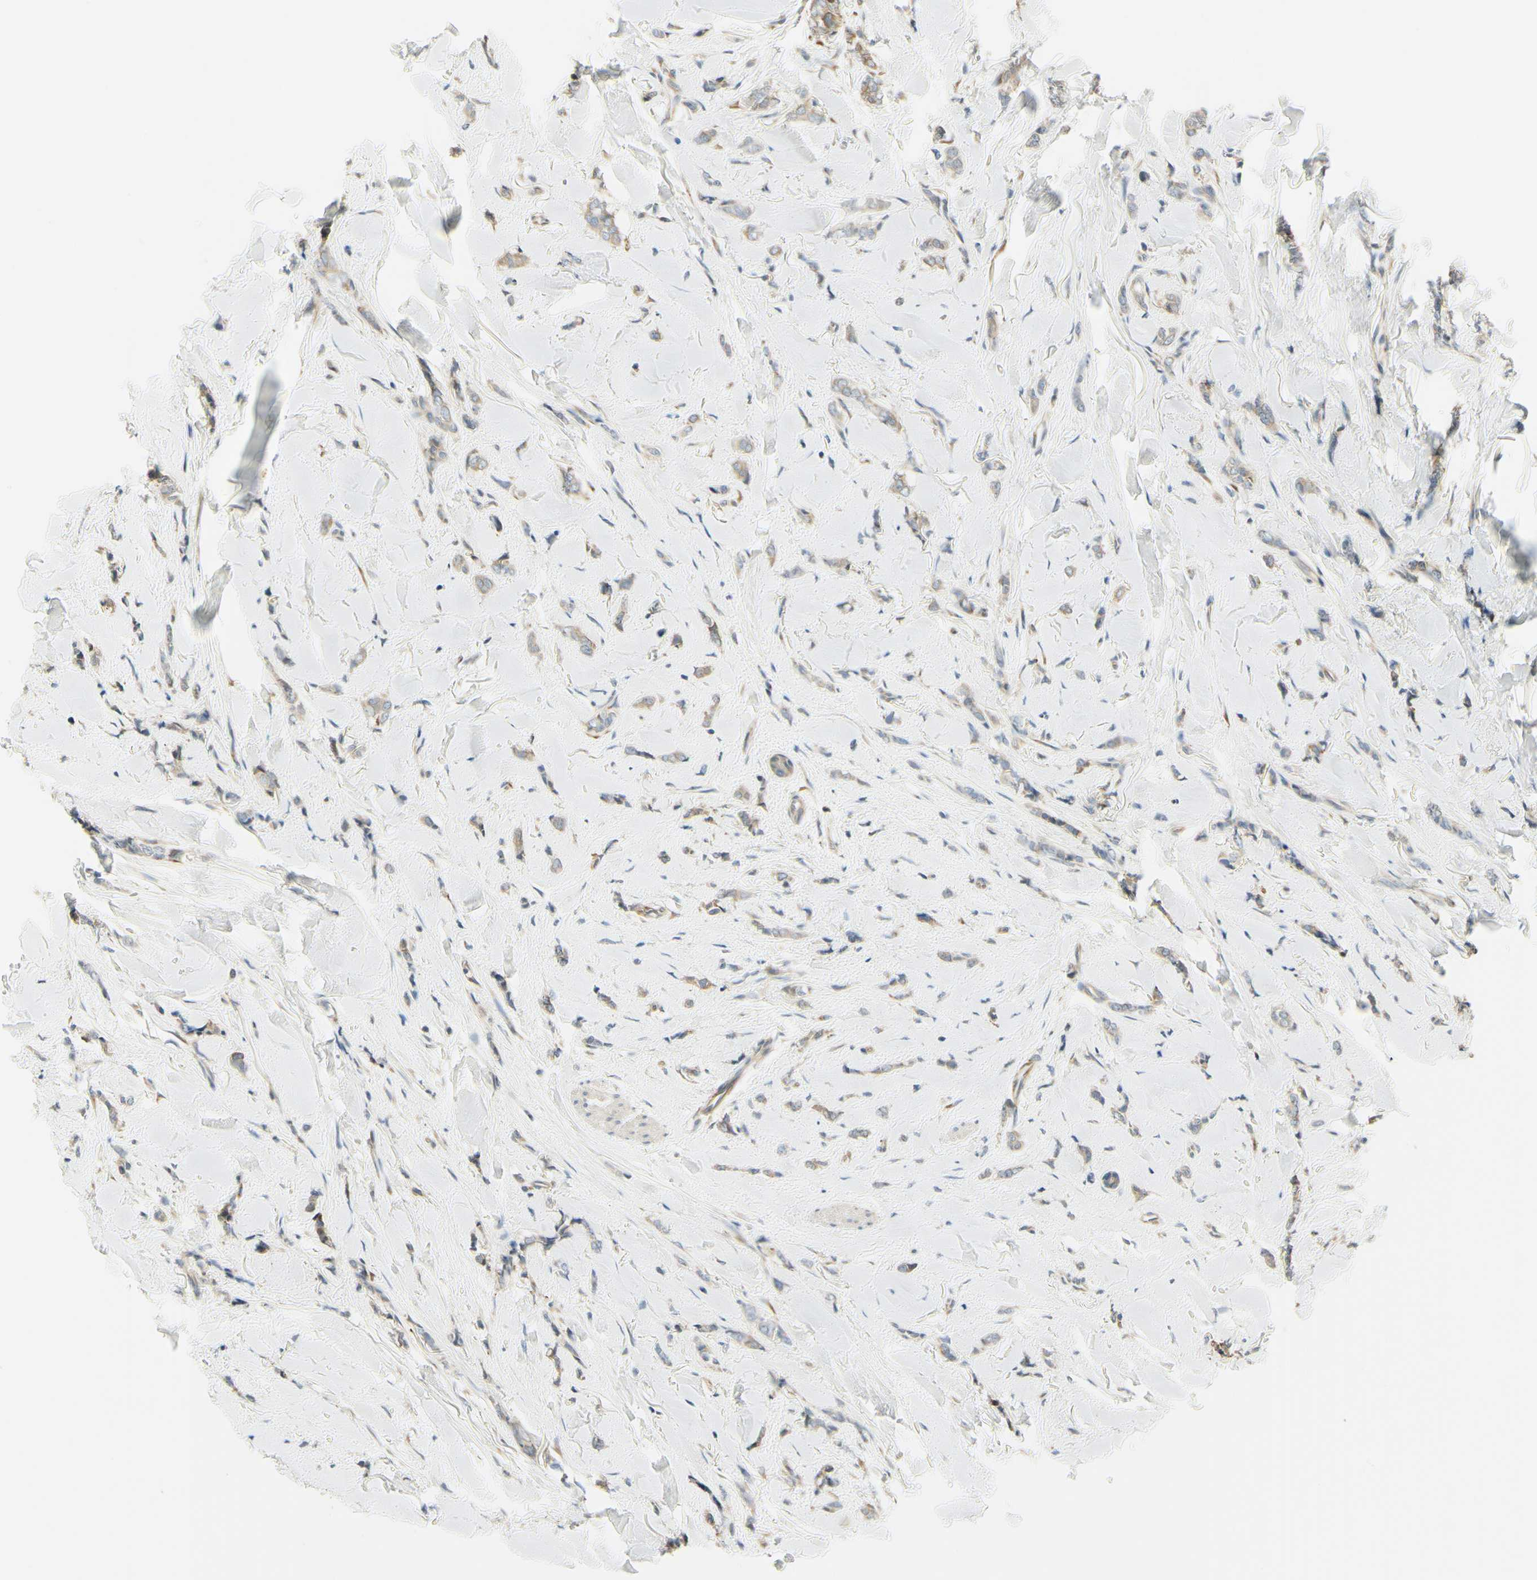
{"staining": {"intensity": "weak", "quantity": "25%-75%", "location": "cytoplasmic/membranous"}, "tissue": "breast cancer", "cell_type": "Tumor cells", "image_type": "cancer", "snomed": [{"axis": "morphology", "description": "Lobular carcinoma"}, {"axis": "topography", "description": "Skin"}, {"axis": "topography", "description": "Breast"}], "caption": "Brown immunohistochemical staining in breast lobular carcinoma displays weak cytoplasmic/membranous positivity in about 25%-75% of tumor cells.", "gene": "IGDCC4", "patient": {"sex": "female", "age": 46}}